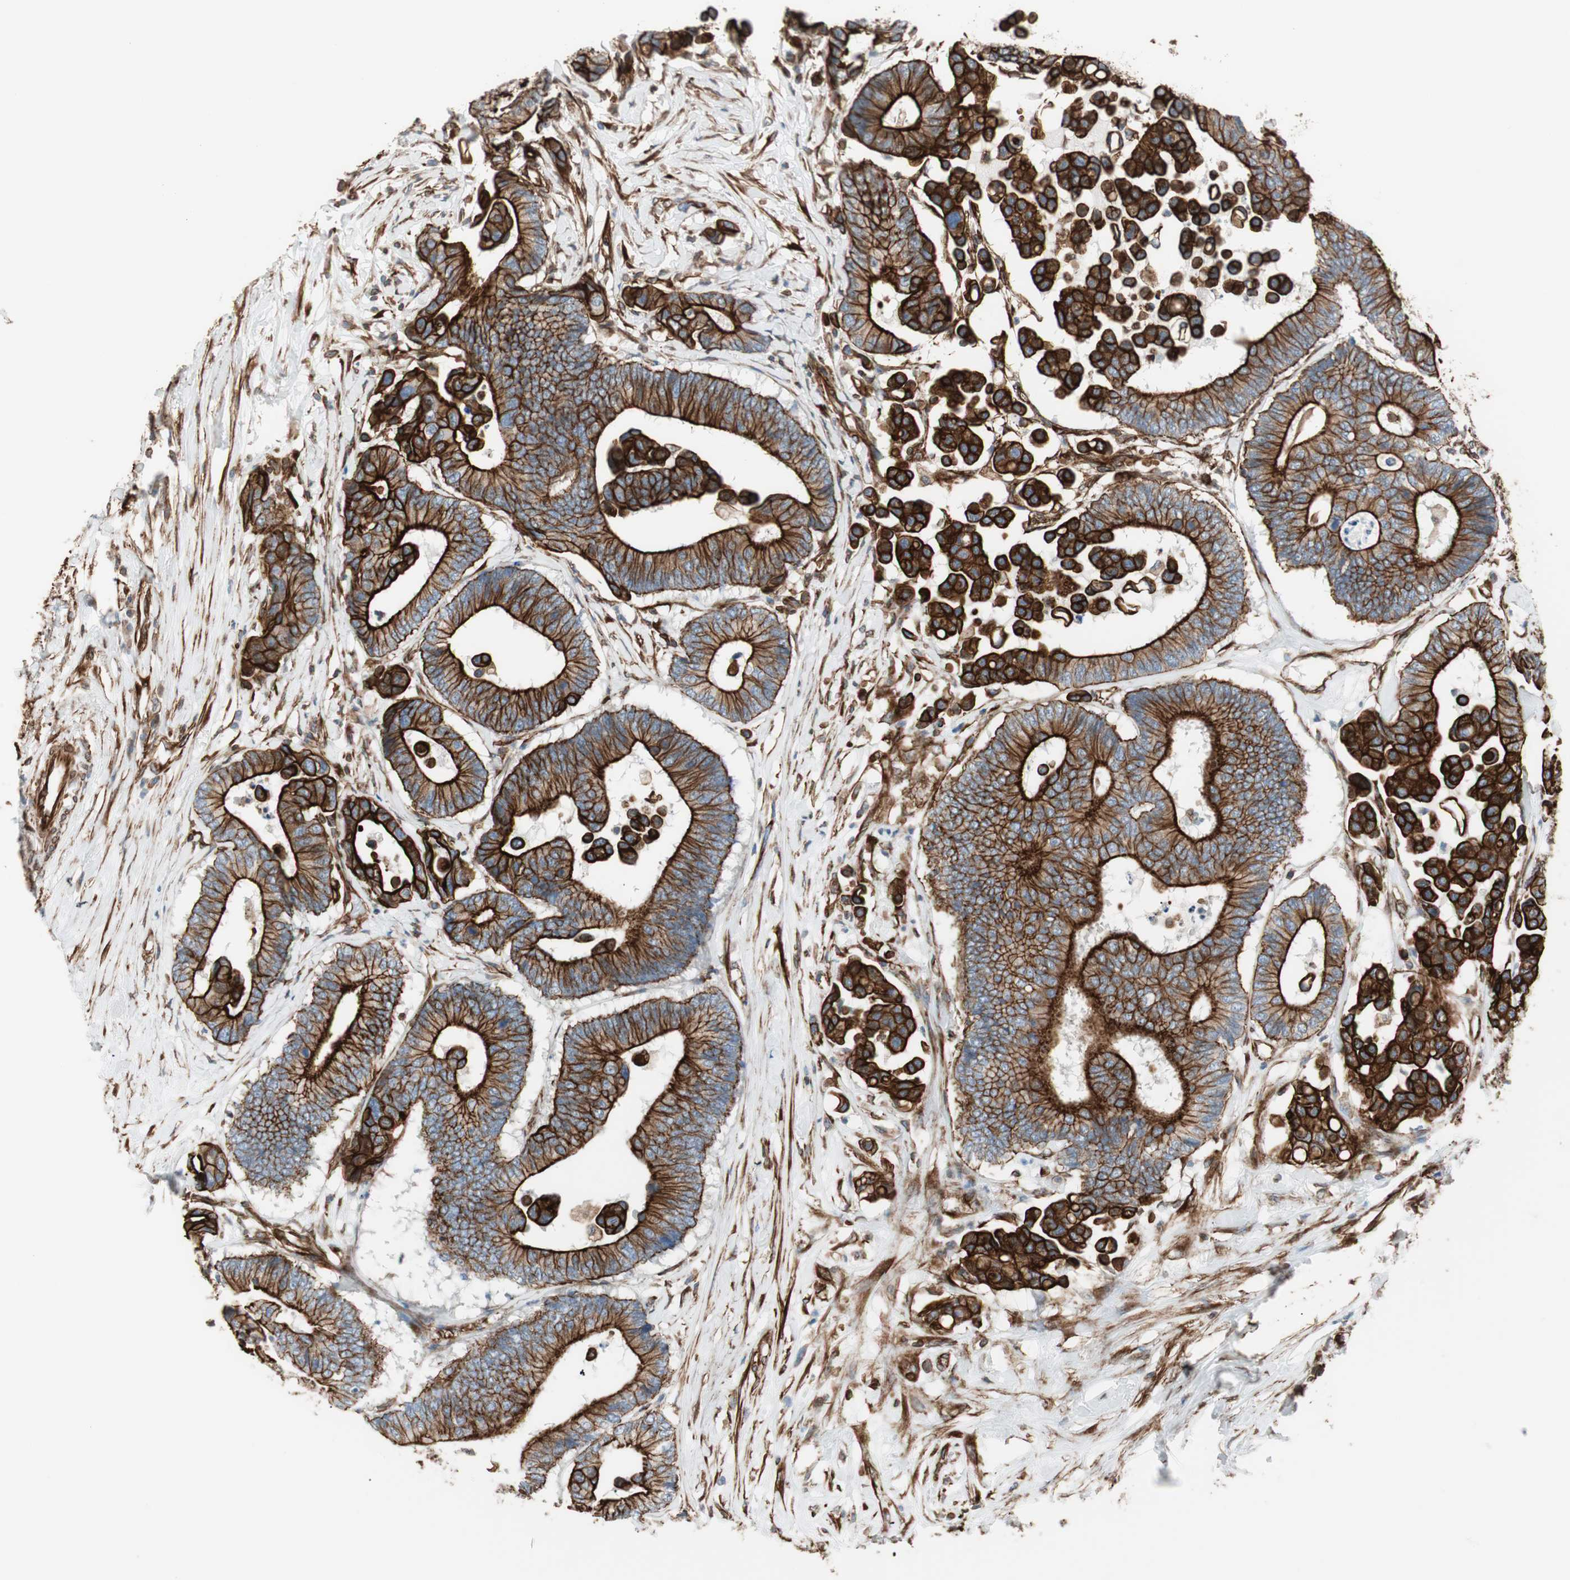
{"staining": {"intensity": "strong", "quantity": ">75%", "location": "cytoplasmic/membranous"}, "tissue": "colorectal cancer", "cell_type": "Tumor cells", "image_type": "cancer", "snomed": [{"axis": "morphology", "description": "Normal tissue, NOS"}, {"axis": "morphology", "description": "Adenocarcinoma, NOS"}, {"axis": "topography", "description": "Colon"}], "caption": "Colorectal cancer (adenocarcinoma) was stained to show a protein in brown. There is high levels of strong cytoplasmic/membranous expression in about >75% of tumor cells.", "gene": "TCTA", "patient": {"sex": "male", "age": 82}}